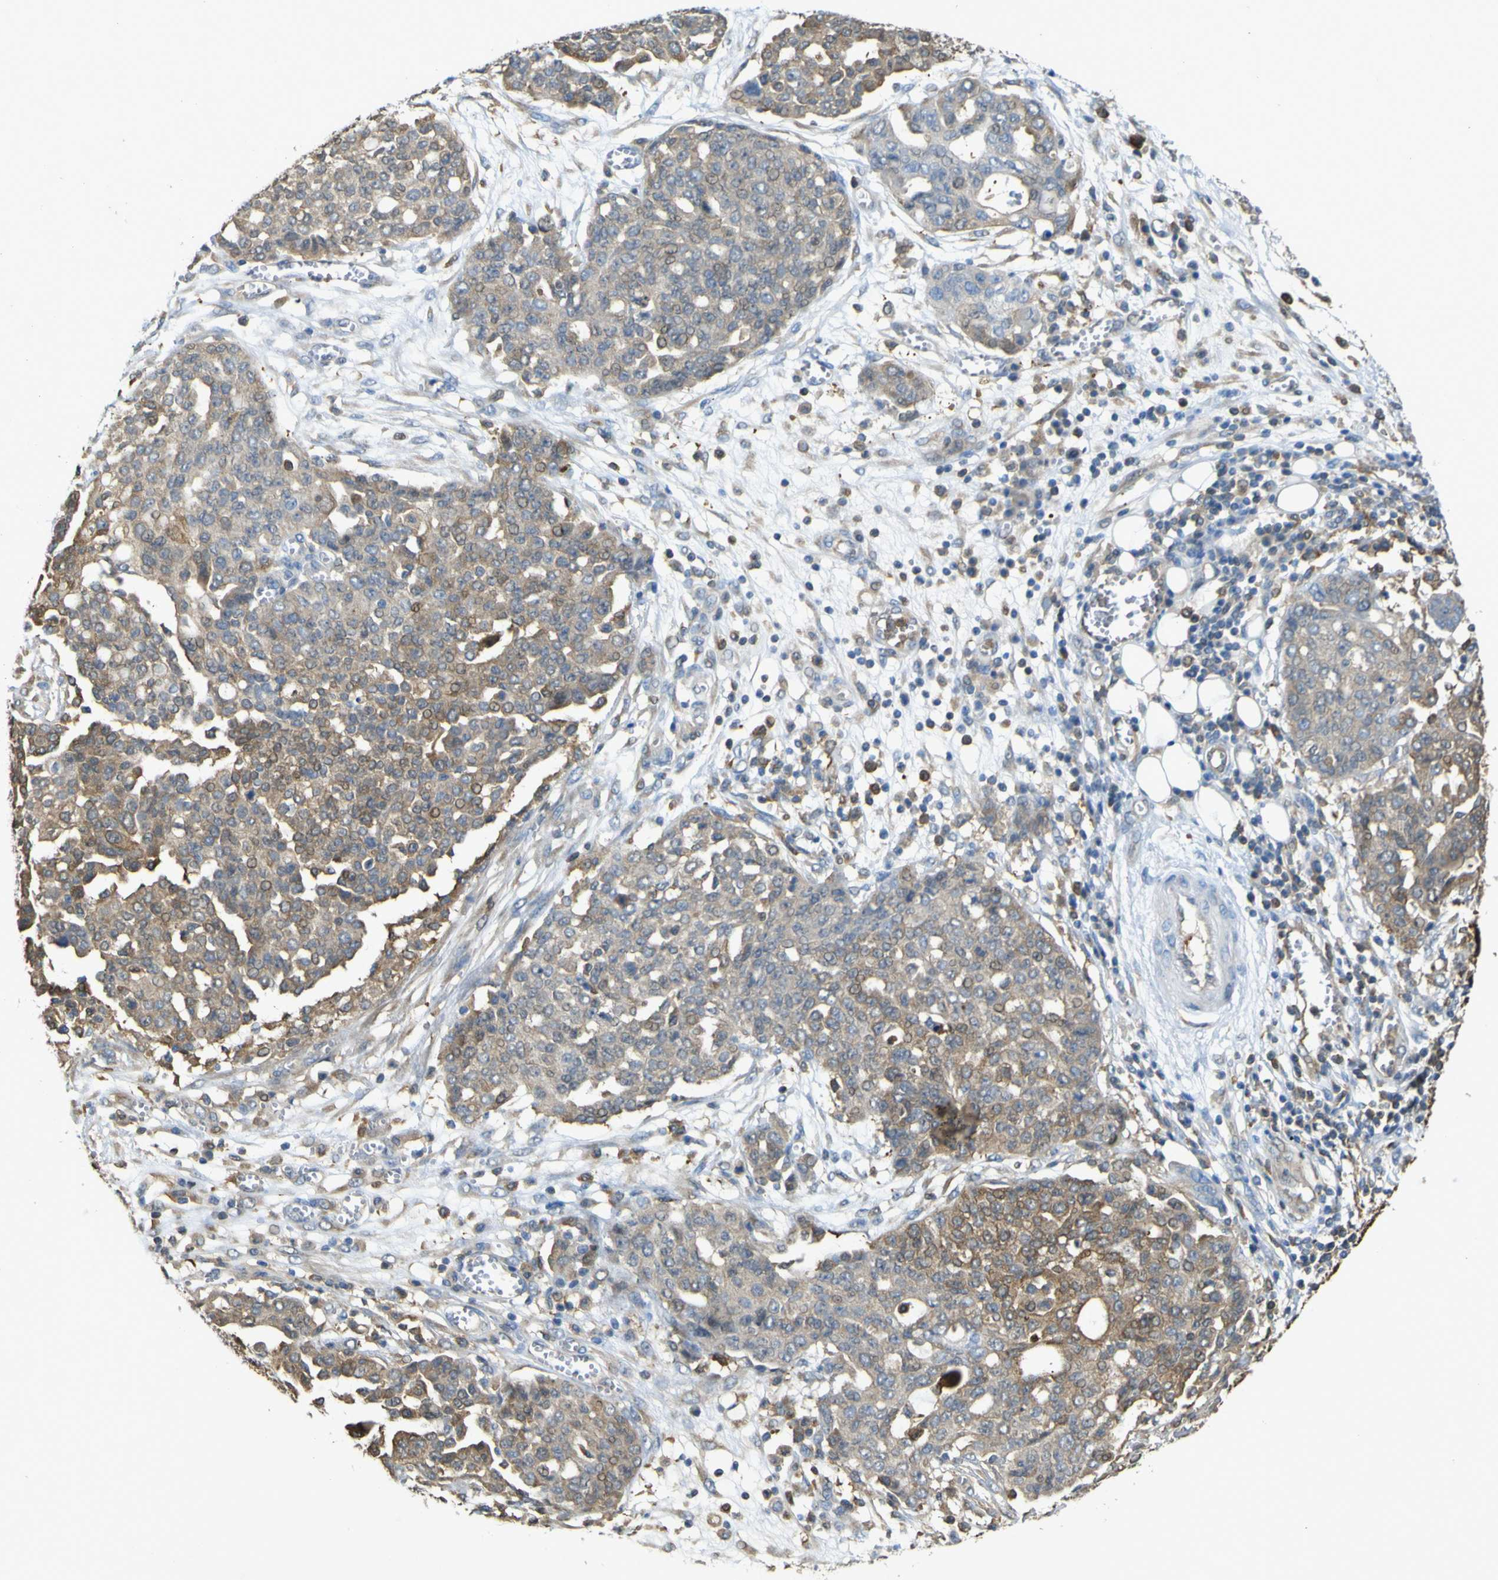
{"staining": {"intensity": "moderate", "quantity": "25%-75%", "location": "cytoplasmic/membranous"}, "tissue": "ovarian cancer", "cell_type": "Tumor cells", "image_type": "cancer", "snomed": [{"axis": "morphology", "description": "Cystadenocarcinoma, serous, NOS"}, {"axis": "topography", "description": "Soft tissue"}, {"axis": "topography", "description": "Ovary"}], "caption": "Ovarian serous cystadenocarcinoma stained with immunohistochemistry demonstrates moderate cytoplasmic/membranous staining in approximately 25%-75% of tumor cells.", "gene": "ABHD3", "patient": {"sex": "female", "age": 57}}